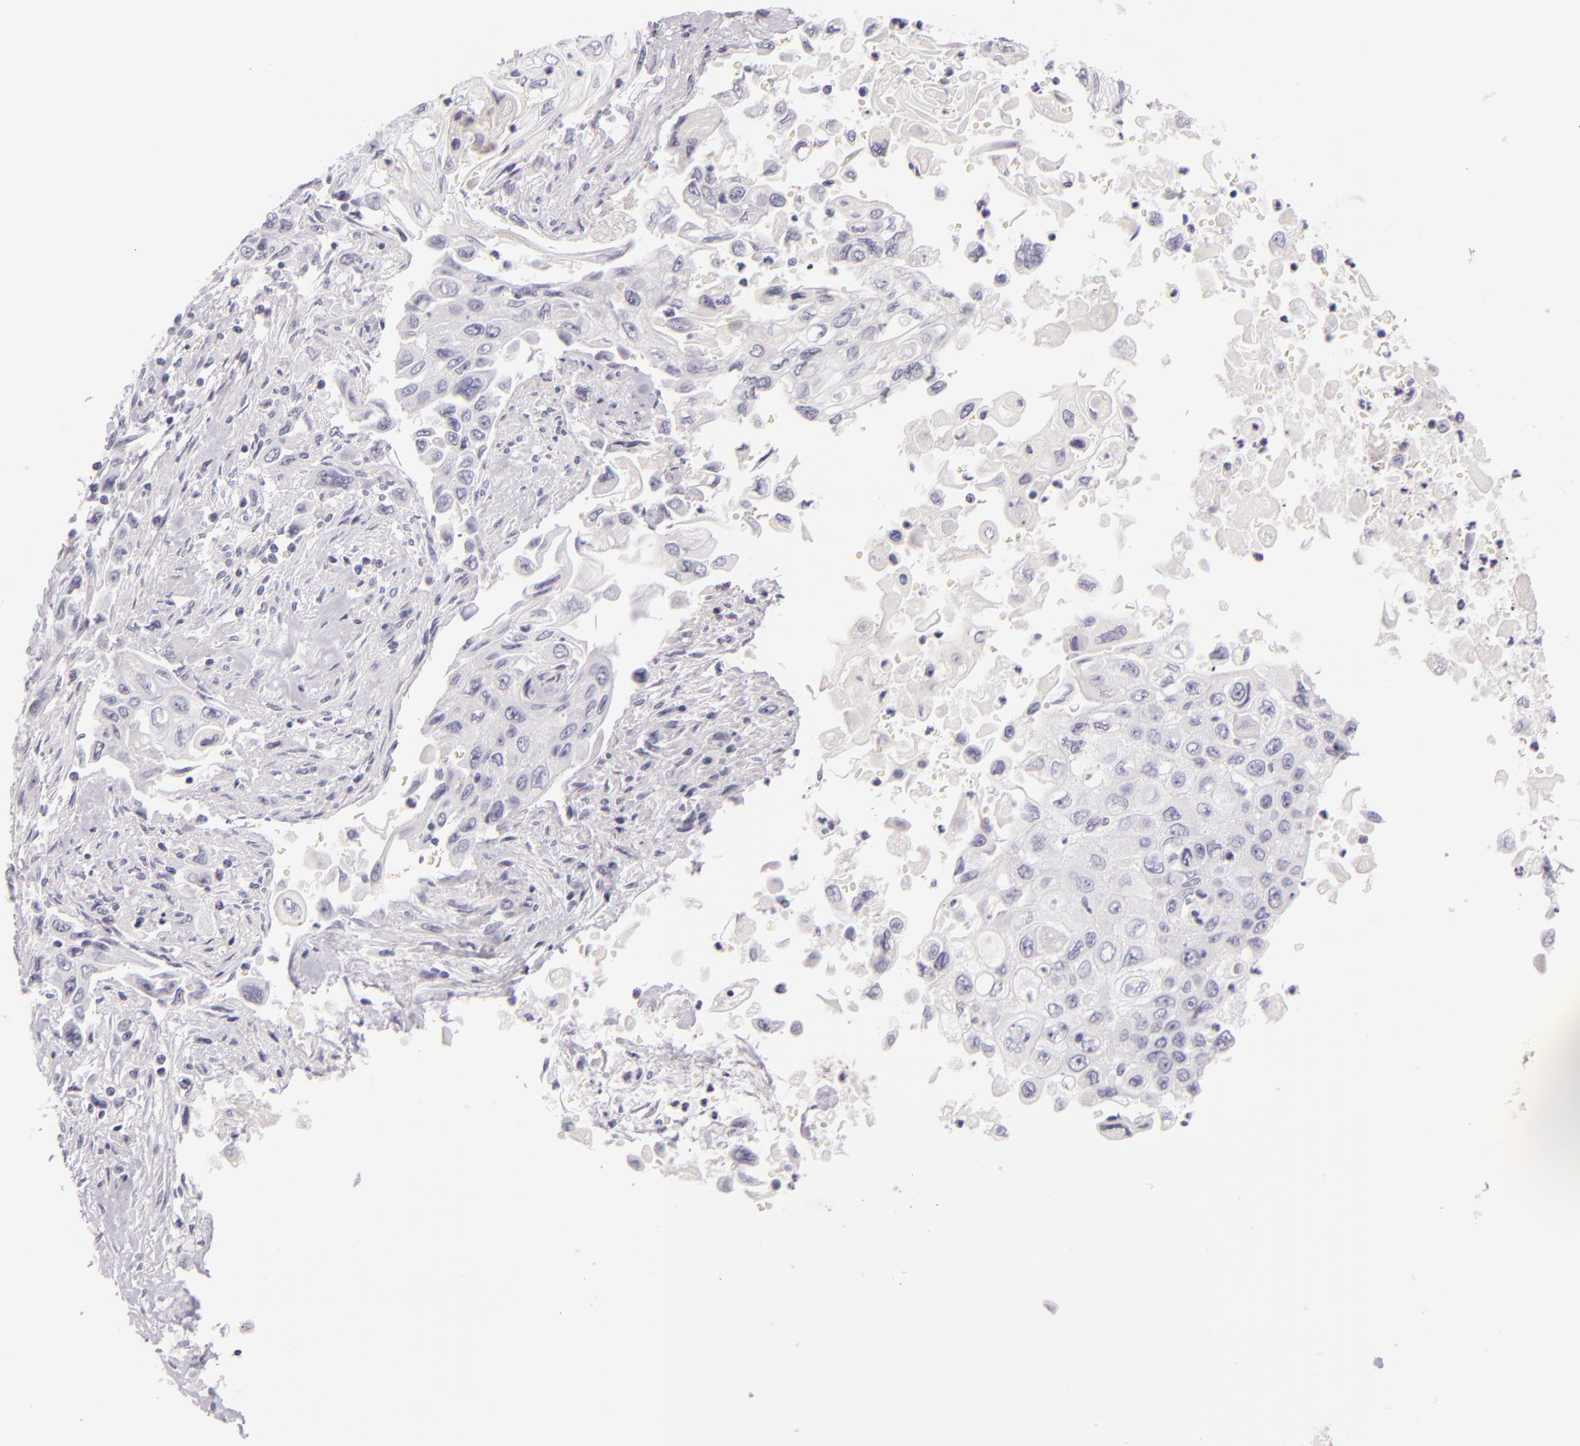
{"staining": {"intensity": "negative", "quantity": "none", "location": "none"}, "tissue": "pancreatic cancer", "cell_type": "Tumor cells", "image_type": "cancer", "snomed": [{"axis": "morphology", "description": "Adenocarcinoma, NOS"}, {"axis": "topography", "description": "Pancreas"}], "caption": "Immunohistochemistry histopathology image of neoplastic tissue: human adenocarcinoma (pancreatic) stained with DAB demonstrates no significant protein positivity in tumor cells.", "gene": "INA", "patient": {"sex": "male", "age": 70}}